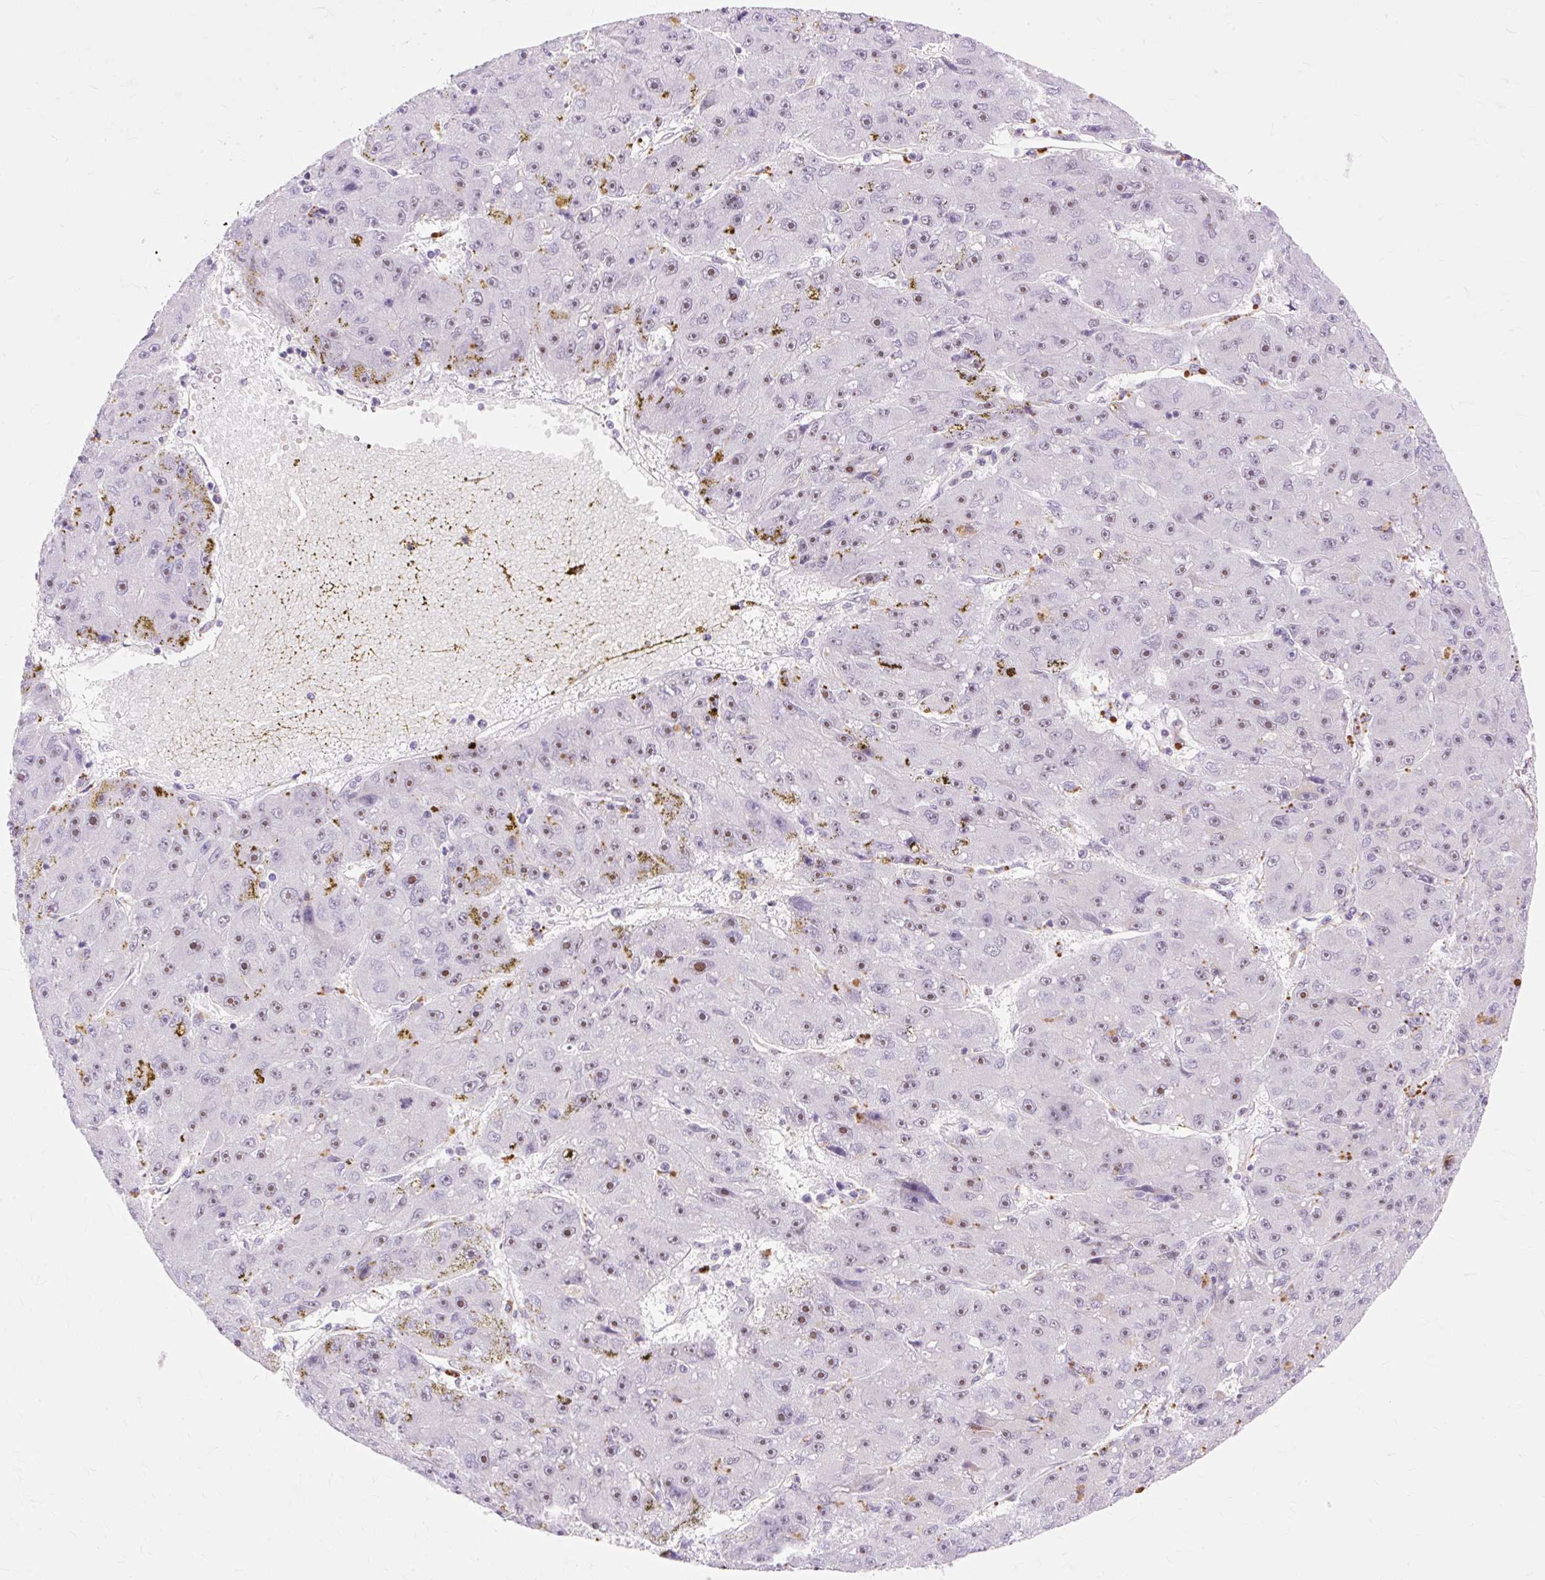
{"staining": {"intensity": "moderate", "quantity": "25%-75%", "location": "nuclear"}, "tissue": "liver cancer", "cell_type": "Tumor cells", "image_type": "cancer", "snomed": [{"axis": "morphology", "description": "Carcinoma, Hepatocellular, NOS"}, {"axis": "topography", "description": "Liver"}], "caption": "Immunohistochemical staining of liver hepatocellular carcinoma reveals moderate nuclear protein expression in approximately 25%-75% of tumor cells.", "gene": "OBP2A", "patient": {"sex": "male", "age": 67}}